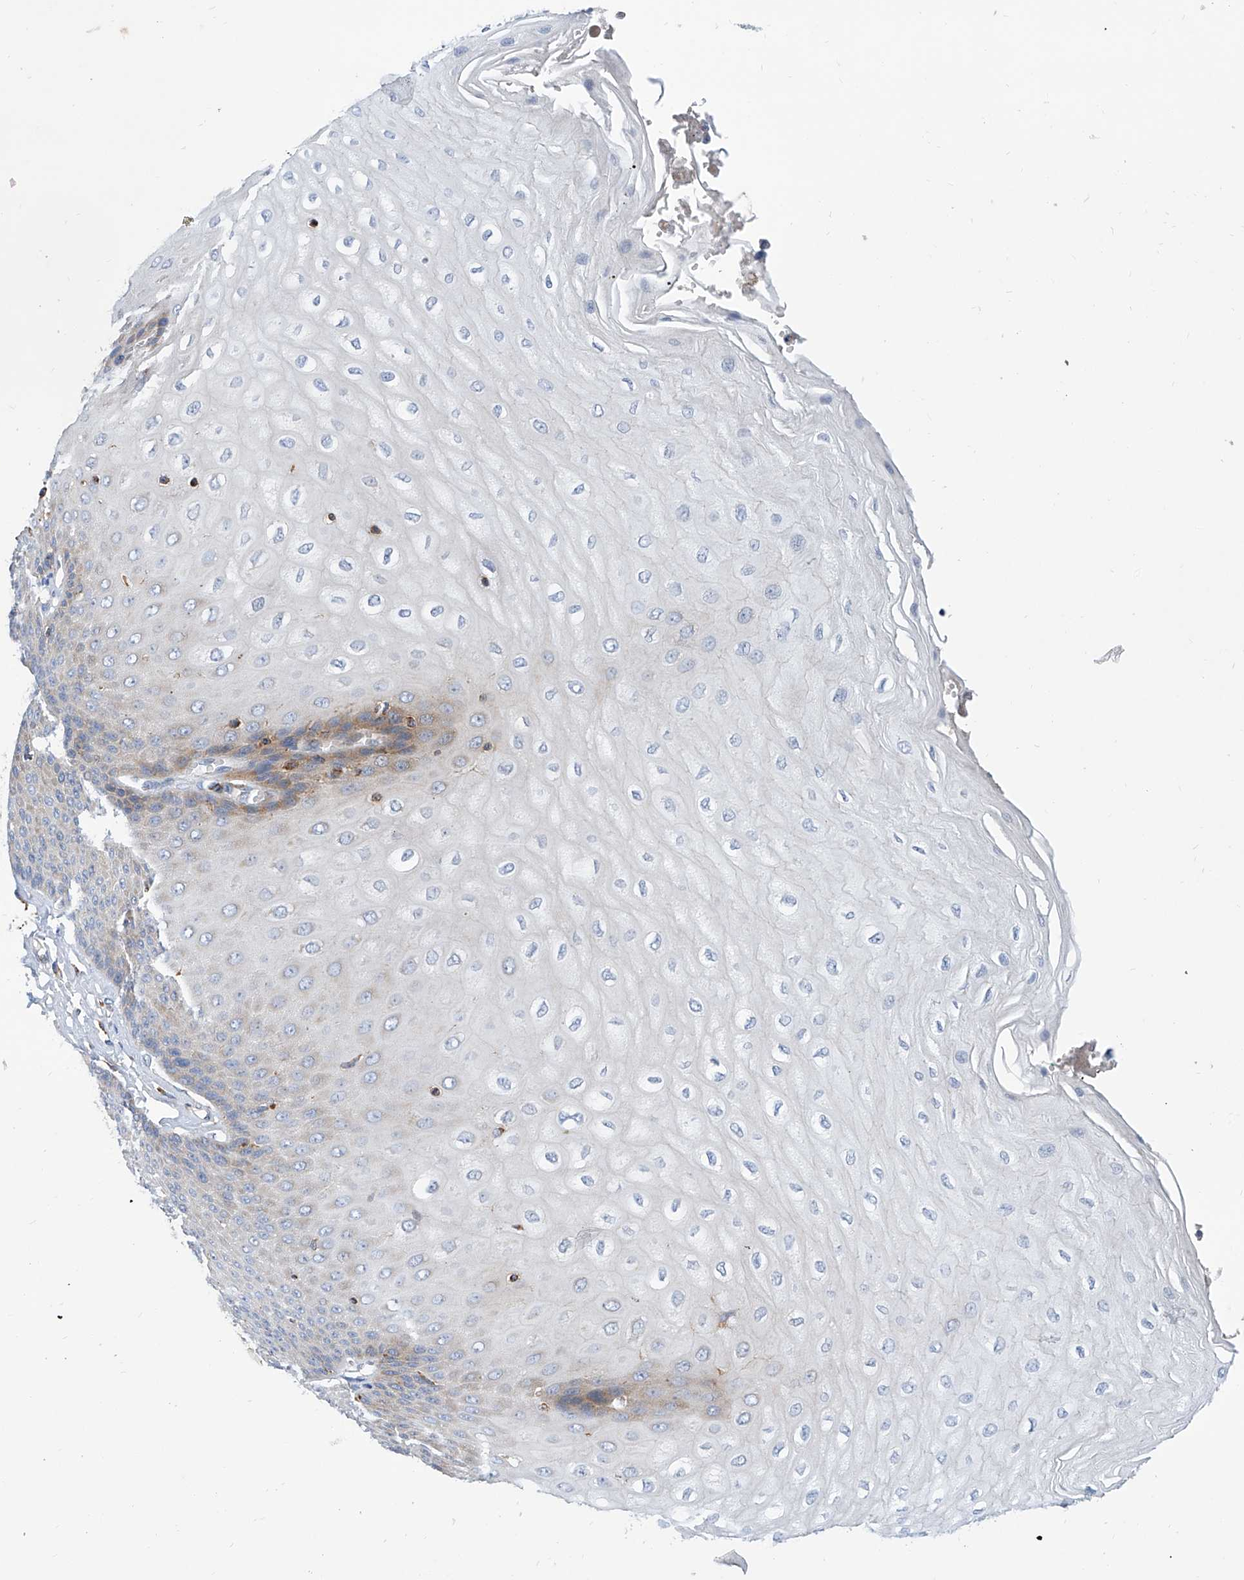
{"staining": {"intensity": "moderate", "quantity": "25%-75%", "location": "cytoplasmic/membranous"}, "tissue": "esophagus", "cell_type": "Squamous epithelial cells", "image_type": "normal", "snomed": [{"axis": "morphology", "description": "Normal tissue, NOS"}, {"axis": "topography", "description": "Esophagus"}], "caption": "IHC micrograph of benign esophagus stained for a protein (brown), which demonstrates medium levels of moderate cytoplasmic/membranous expression in approximately 25%-75% of squamous epithelial cells.", "gene": "CPNE5", "patient": {"sex": "male", "age": 60}}